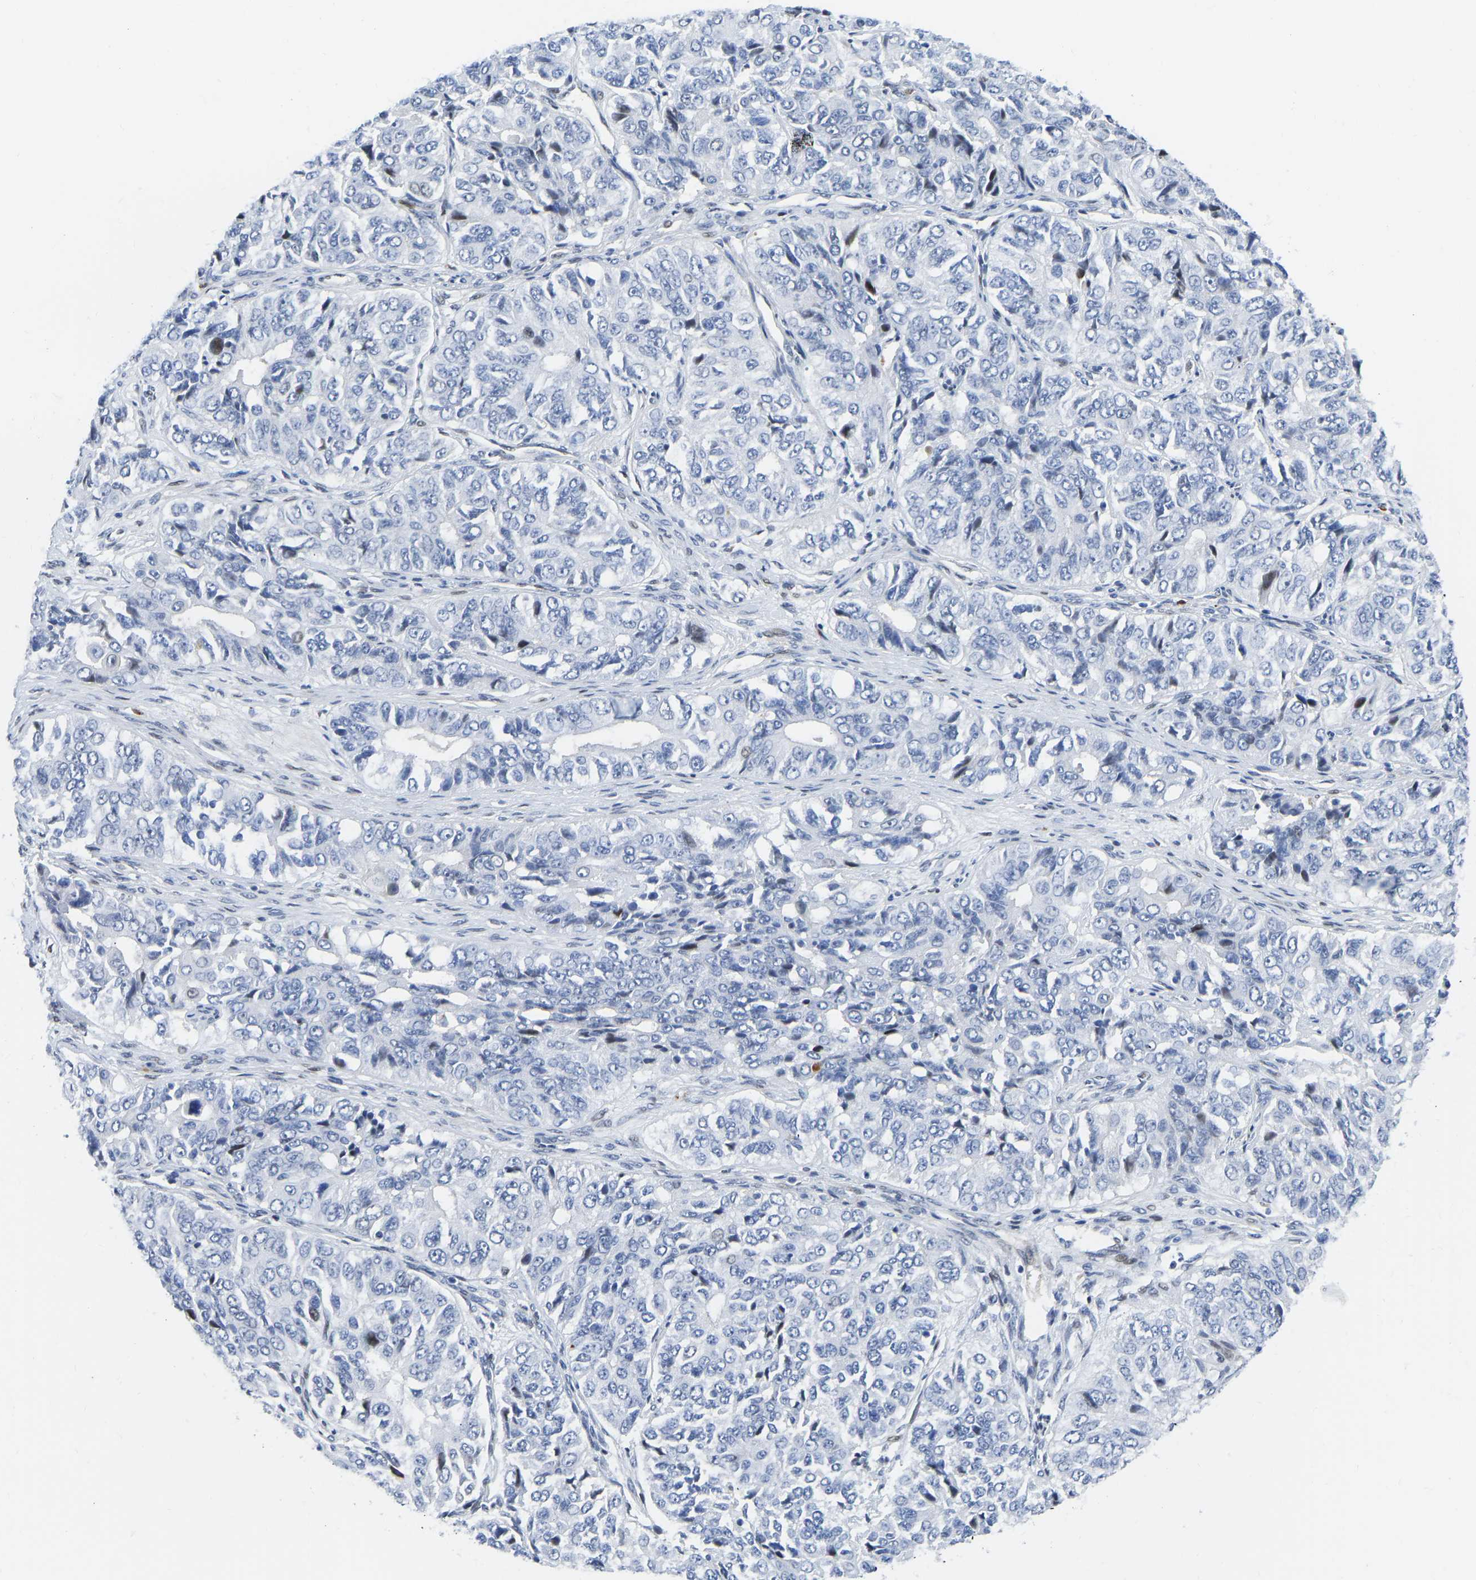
{"staining": {"intensity": "negative", "quantity": "none", "location": "none"}, "tissue": "ovarian cancer", "cell_type": "Tumor cells", "image_type": "cancer", "snomed": [{"axis": "morphology", "description": "Carcinoma, endometroid"}, {"axis": "topography", "description": "Ovary"}], "caption": "High power microscopy histopathology image of an immunohistochemistry (IHC) image of ovarian cancer, revealing no significant expression in tumor cells. The staining is performed using DAB brown chromogen with nuclei counter-stained in using hematoxylin.", "gene": "HDAC5", "patient": {"sex": "female", "age": 51}}